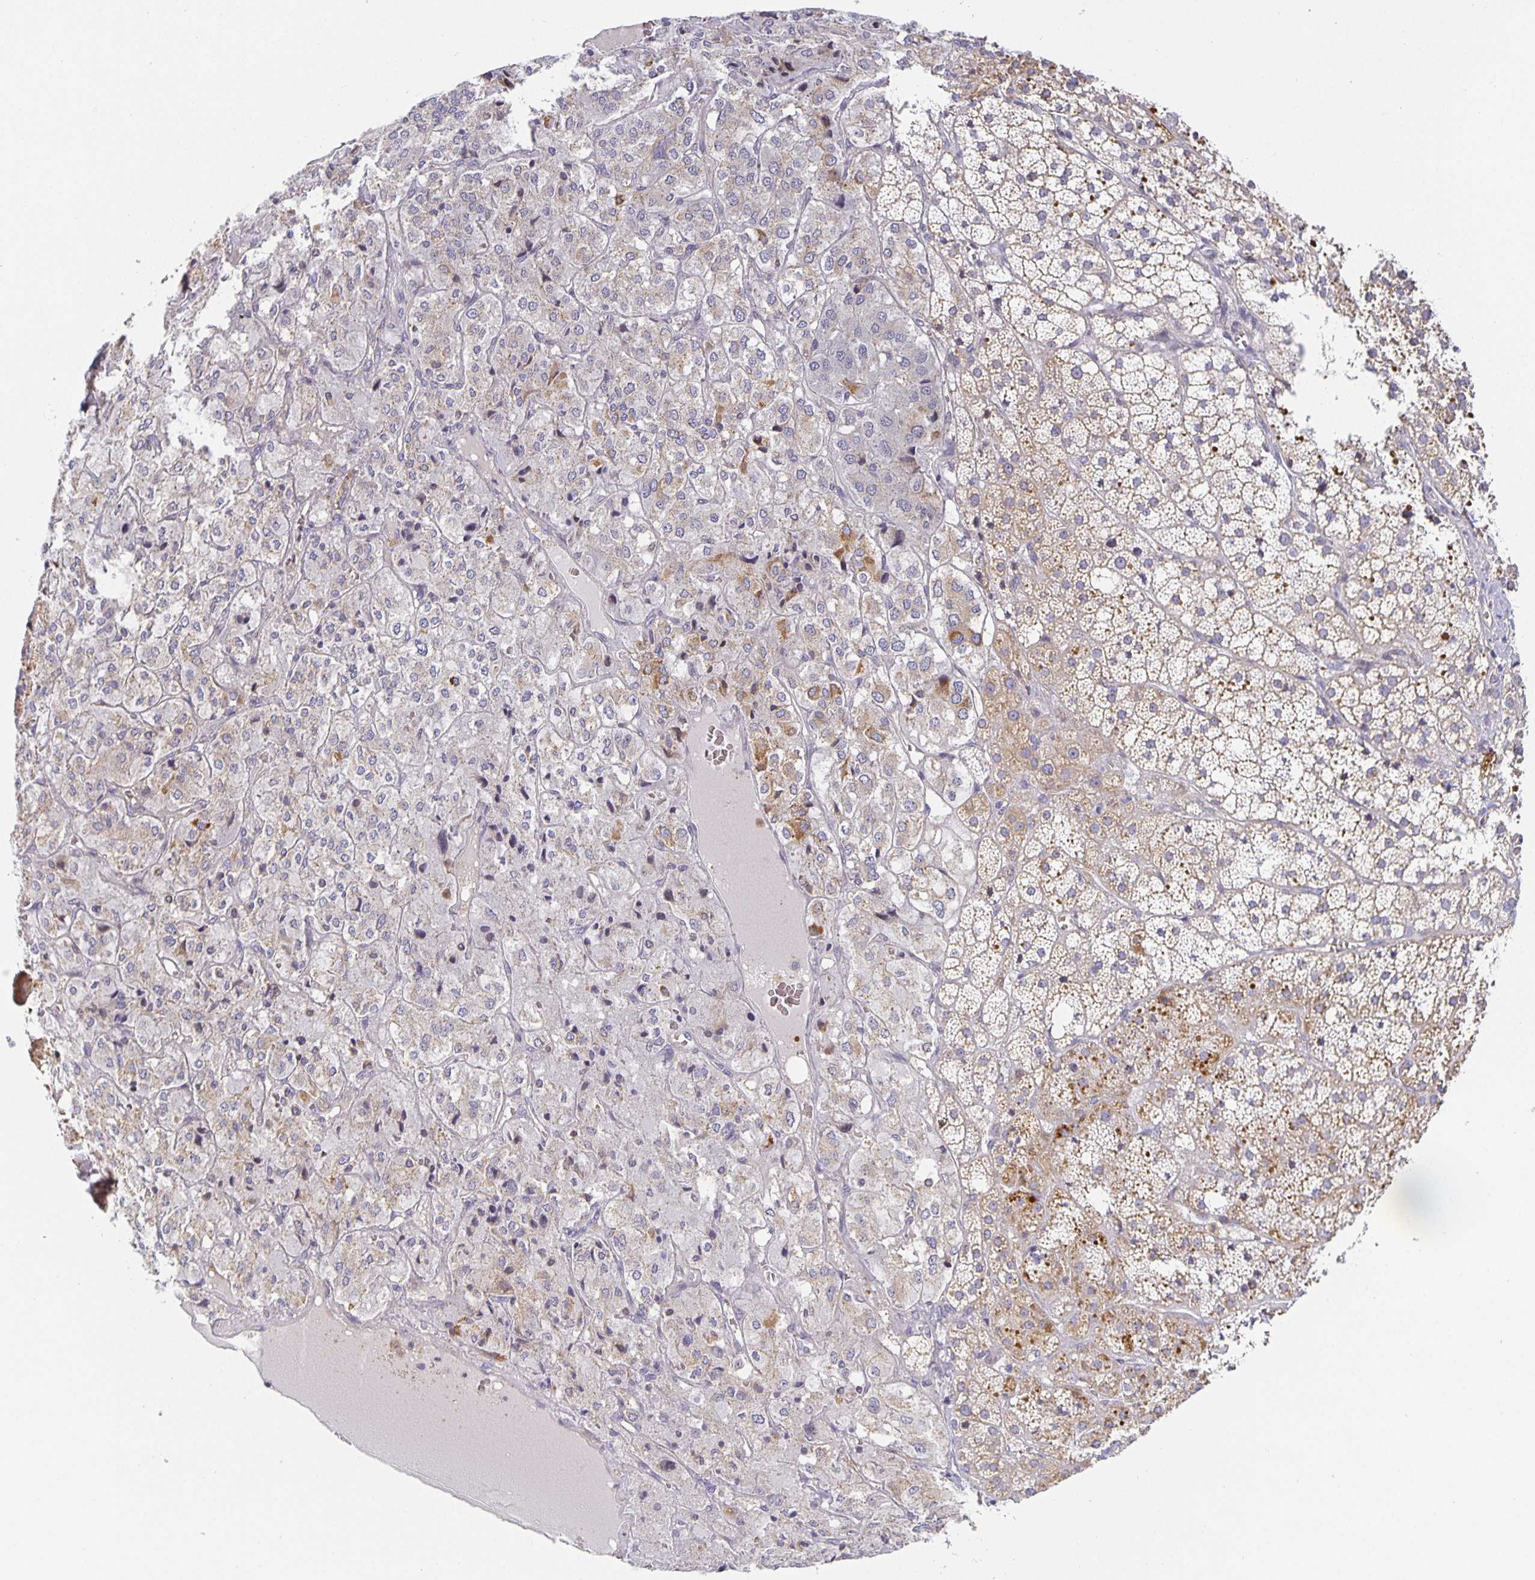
{"staining": {"intensity": "moderate", "quantity": "25%-75%", "location": "cytoplasmic/membranous"}, "tissue": "adrenal gland", "cell_type": "Glandular cells", "image_type": "normal", "snomed": [{"axis": "morphology", "description": "Normal tissue, NOS"}, {"axis": "topography", "description": "Adrenal gland"}], "caption": "The image shows immunohistochemical staining of unremarkable adrenal gland. There is moderate cytoplasmic/membranous staining is seen in about 25%-75% of glandular cells. The protein of interest is stained brown, and the nuclei are stained in blue (DAB (3,3'-diaminobenzidine) IHC with brightfield microscopy, high magnification).", "gene": "FLRT3", "patient": {"sex": "male", "age": 53}}